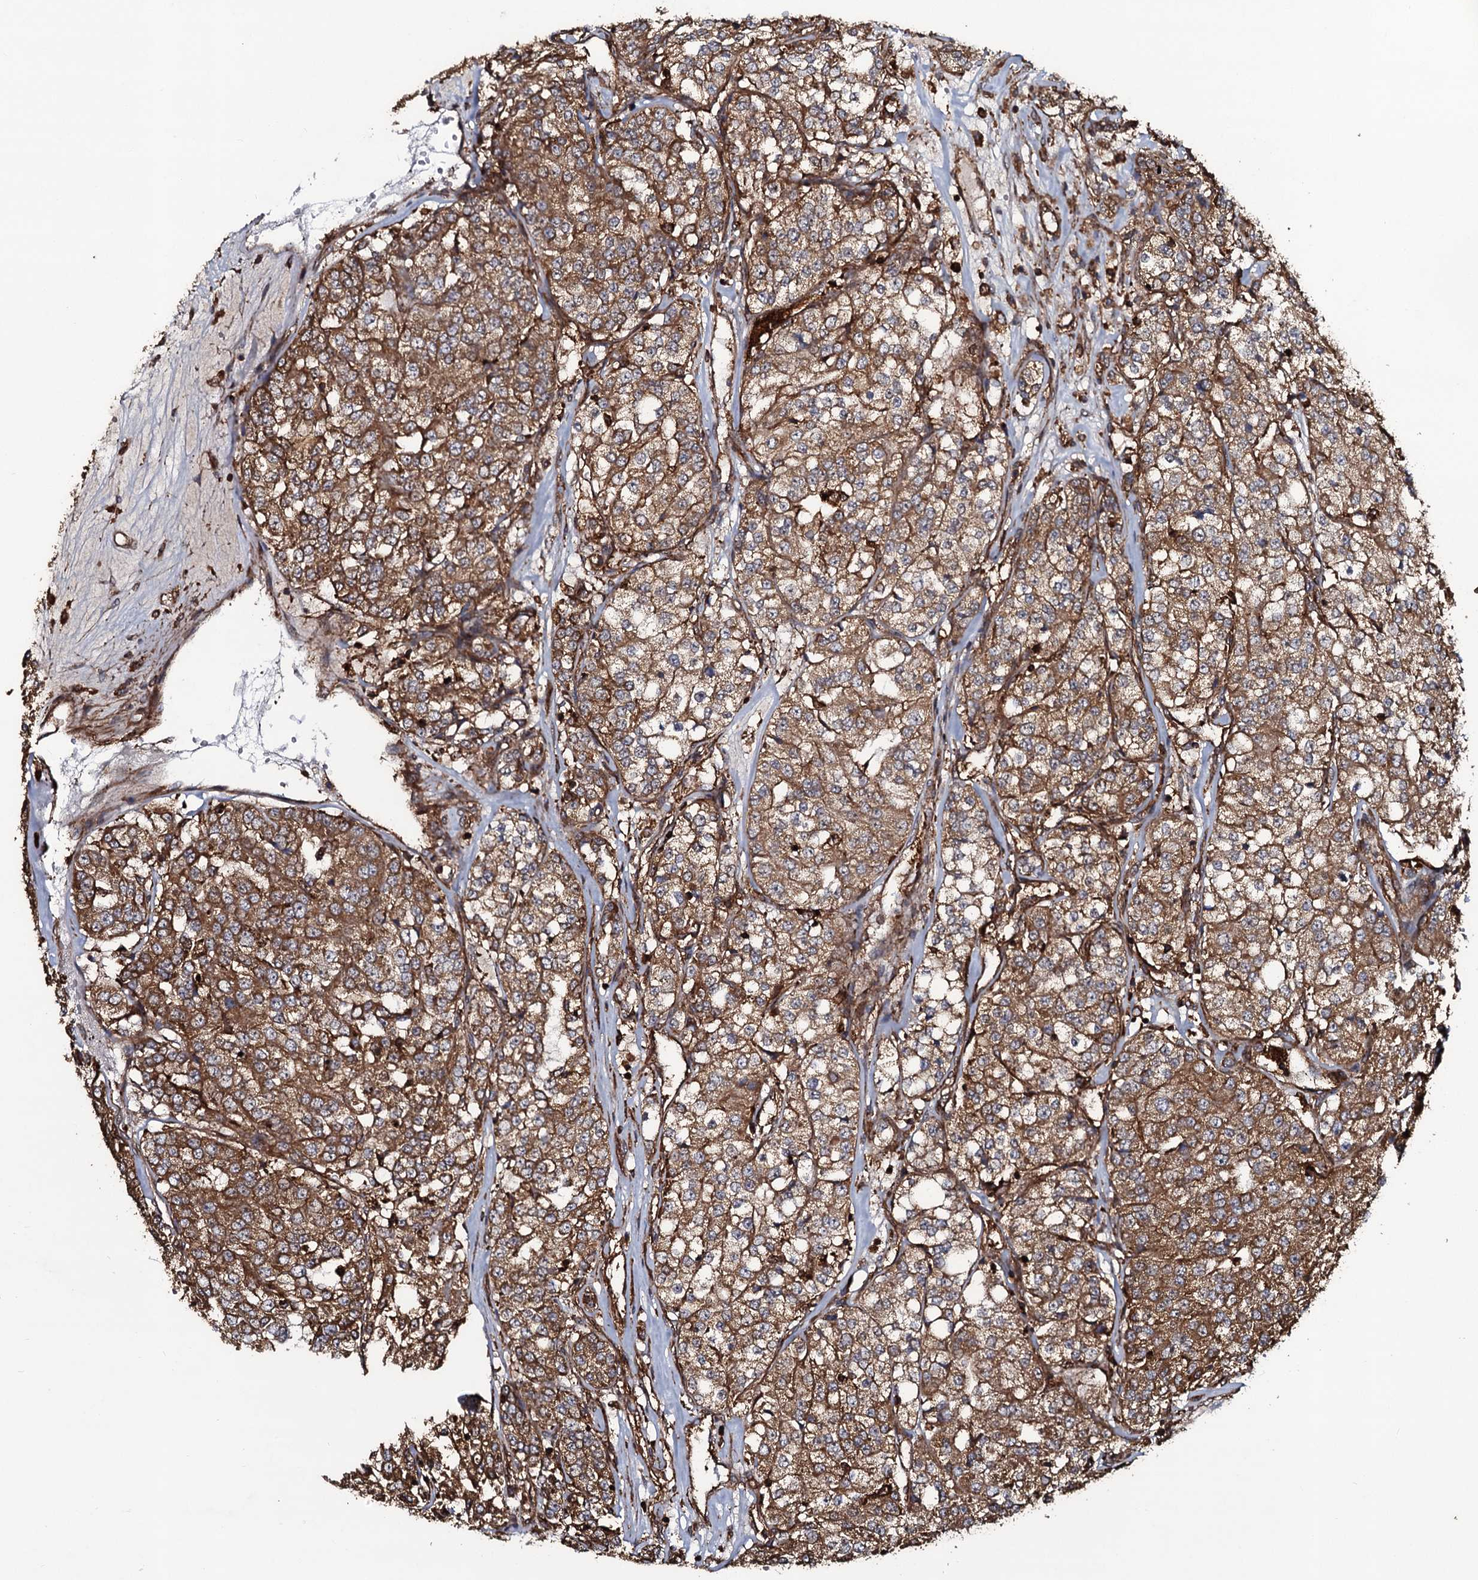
{"staining": {"intensity": "moderate", "quantity": ">75%", "location": "cytoplasmic/membranous"}, "tissue": "renal cancer", "cell_type": "Tumor cells", "image_type": "cancer", "snomed": [{"axis": "morphology", "description": "Adenocarcinoma, NOS"}, {"axis": "topography", "description": "Kidney"}], "caption": "Renal cancer stained with DAB immunohistochemistry (IHC) reveals medium levels of moderate cytoplasmic/membranous staining in approximately >75% of tumor cells. The protein is shown in brown color, while the nuclei are stained blue.", "gene": "VWA8", "patient": {"sex": "female", "age": 63}}